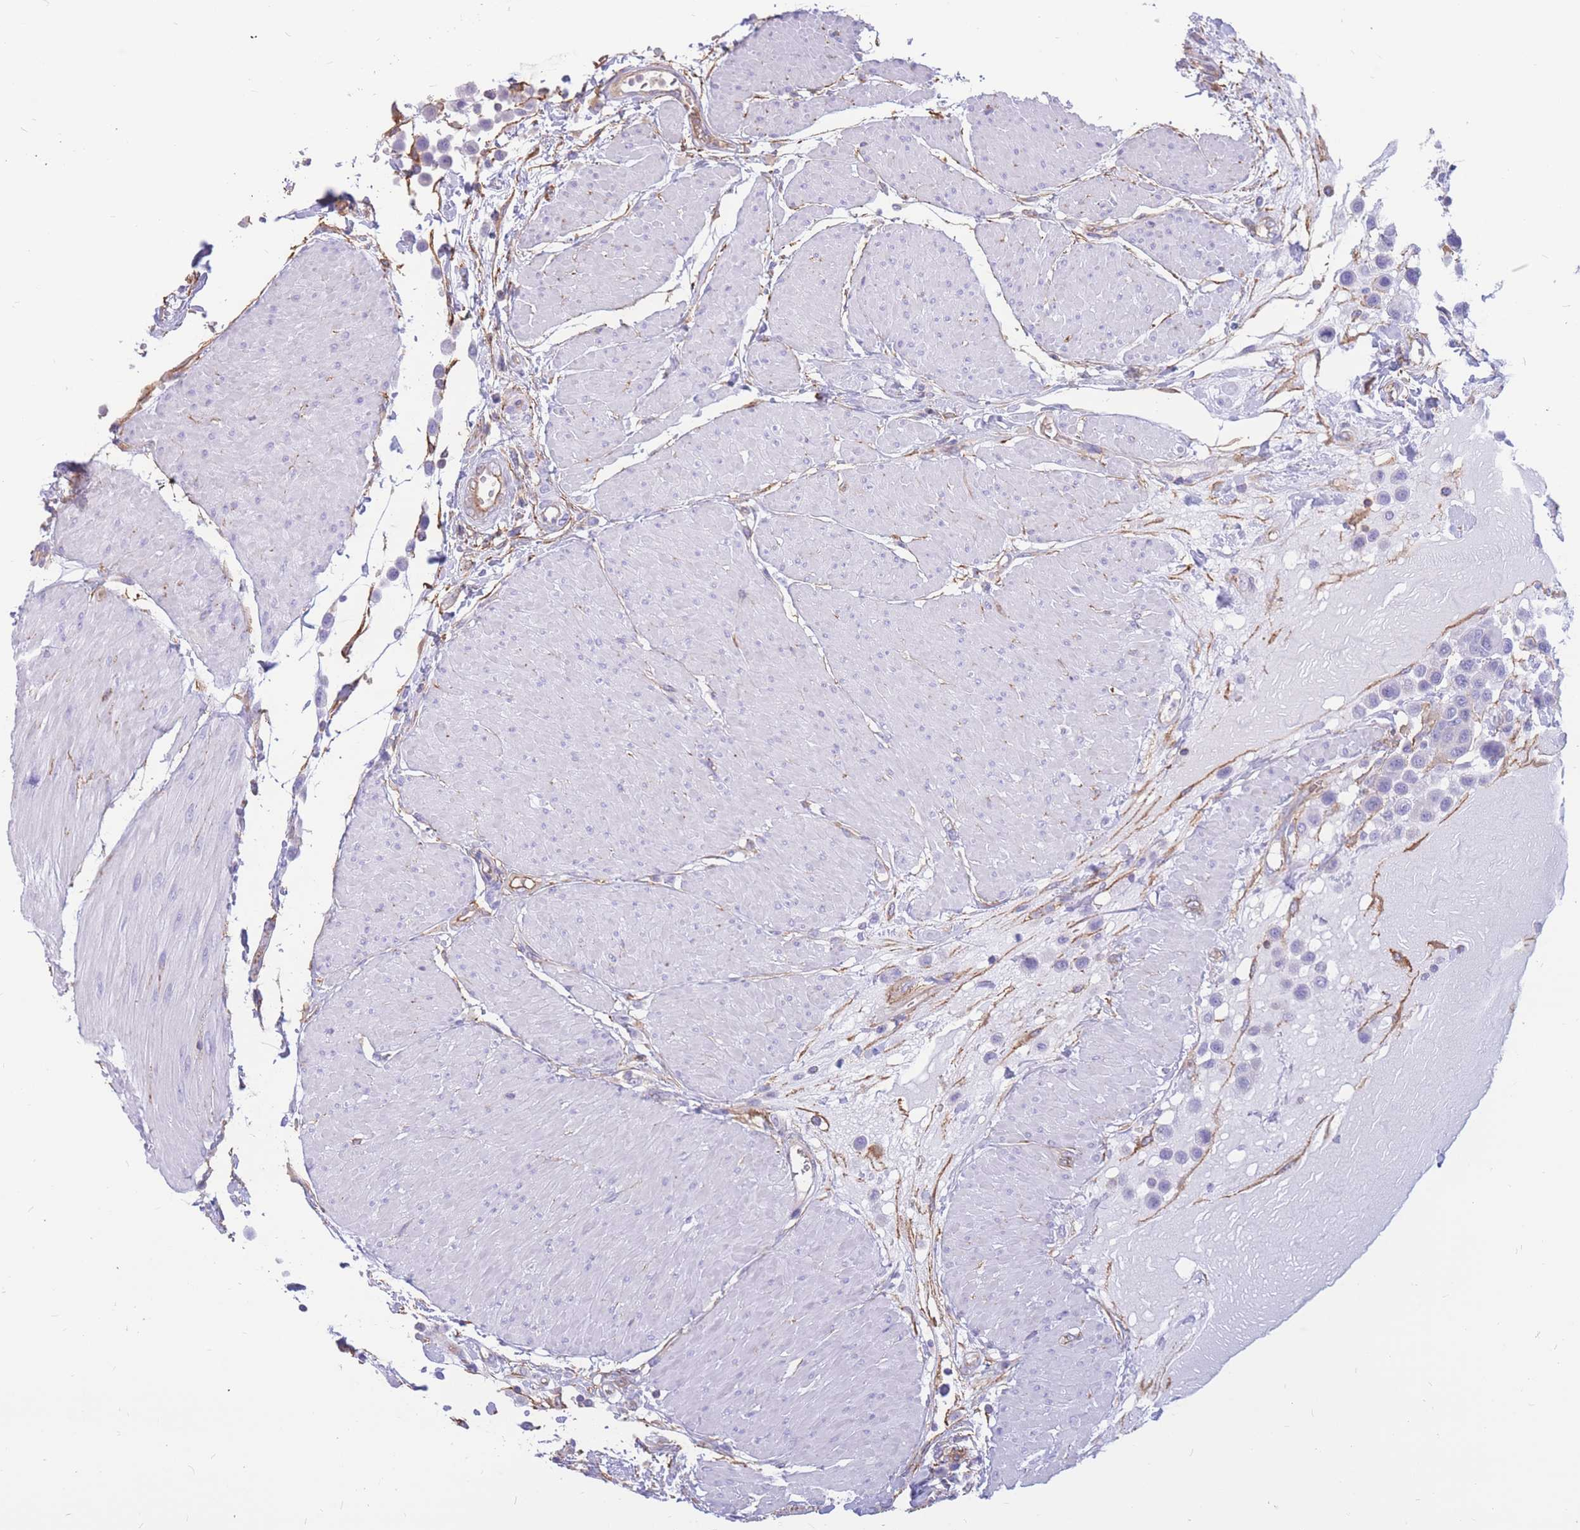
{"staining": {"intensity": "negative", "quantity": "none", "location": "none"}, "tissue": "urothelial cancer", "cell_type": "Tumor cells", "image_type": "cancer", "snomed": [{"axis": "morphology", "description": "Urothelial carcinoma, High grade"}, {"axis": "topography", "description": "Urinary bladder"}], "caption": "Immunohistochemistry of human urothelial carcinoma (high-grade) exhibits no staining in tumor cells. (Immunohistochemistry (ihc), brightfield microscopy, high magnification).", "gene": "ADD2", "patient": {"sex": "male", "age": 50}}